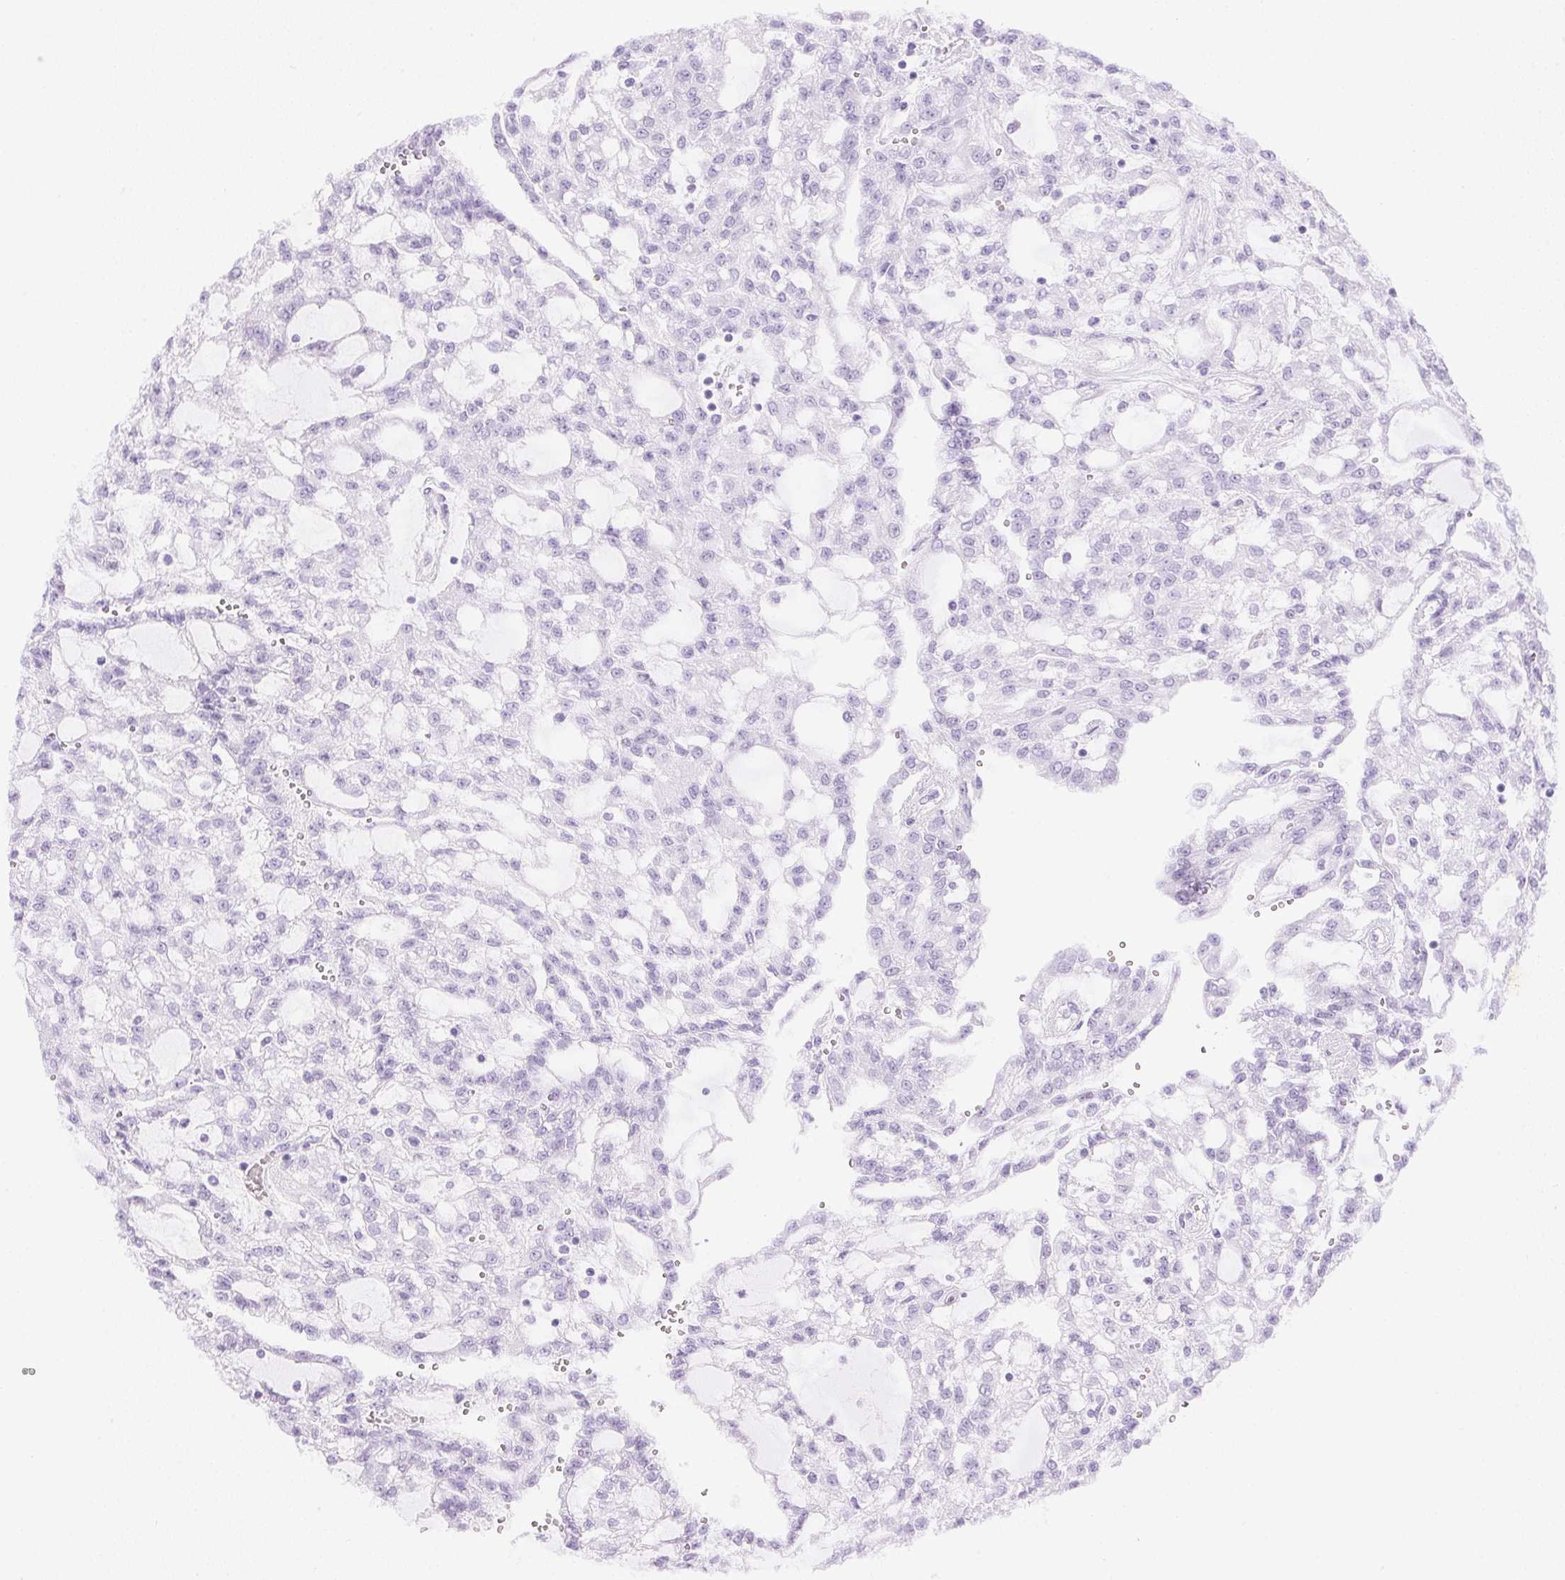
{"staining": {"intensity": "negative", "quantity": "none", "location": "none"}, "tissue": "renal cancer", "cell_type": "Tumor cells", "image_type": "cancer", "snomed": [{"axis": "morphology", "description": "Adenocarcinoma, NOS"}, {"axis": "topography", "description": "Kidney"}], "caption": "This is an immunohistochemistry photomicrograph of renal adenocarcinoma. There is no expression in tumor cells.", "gene": "ATP6V1G3", "patient": {"sex": "male", "age": 63}}